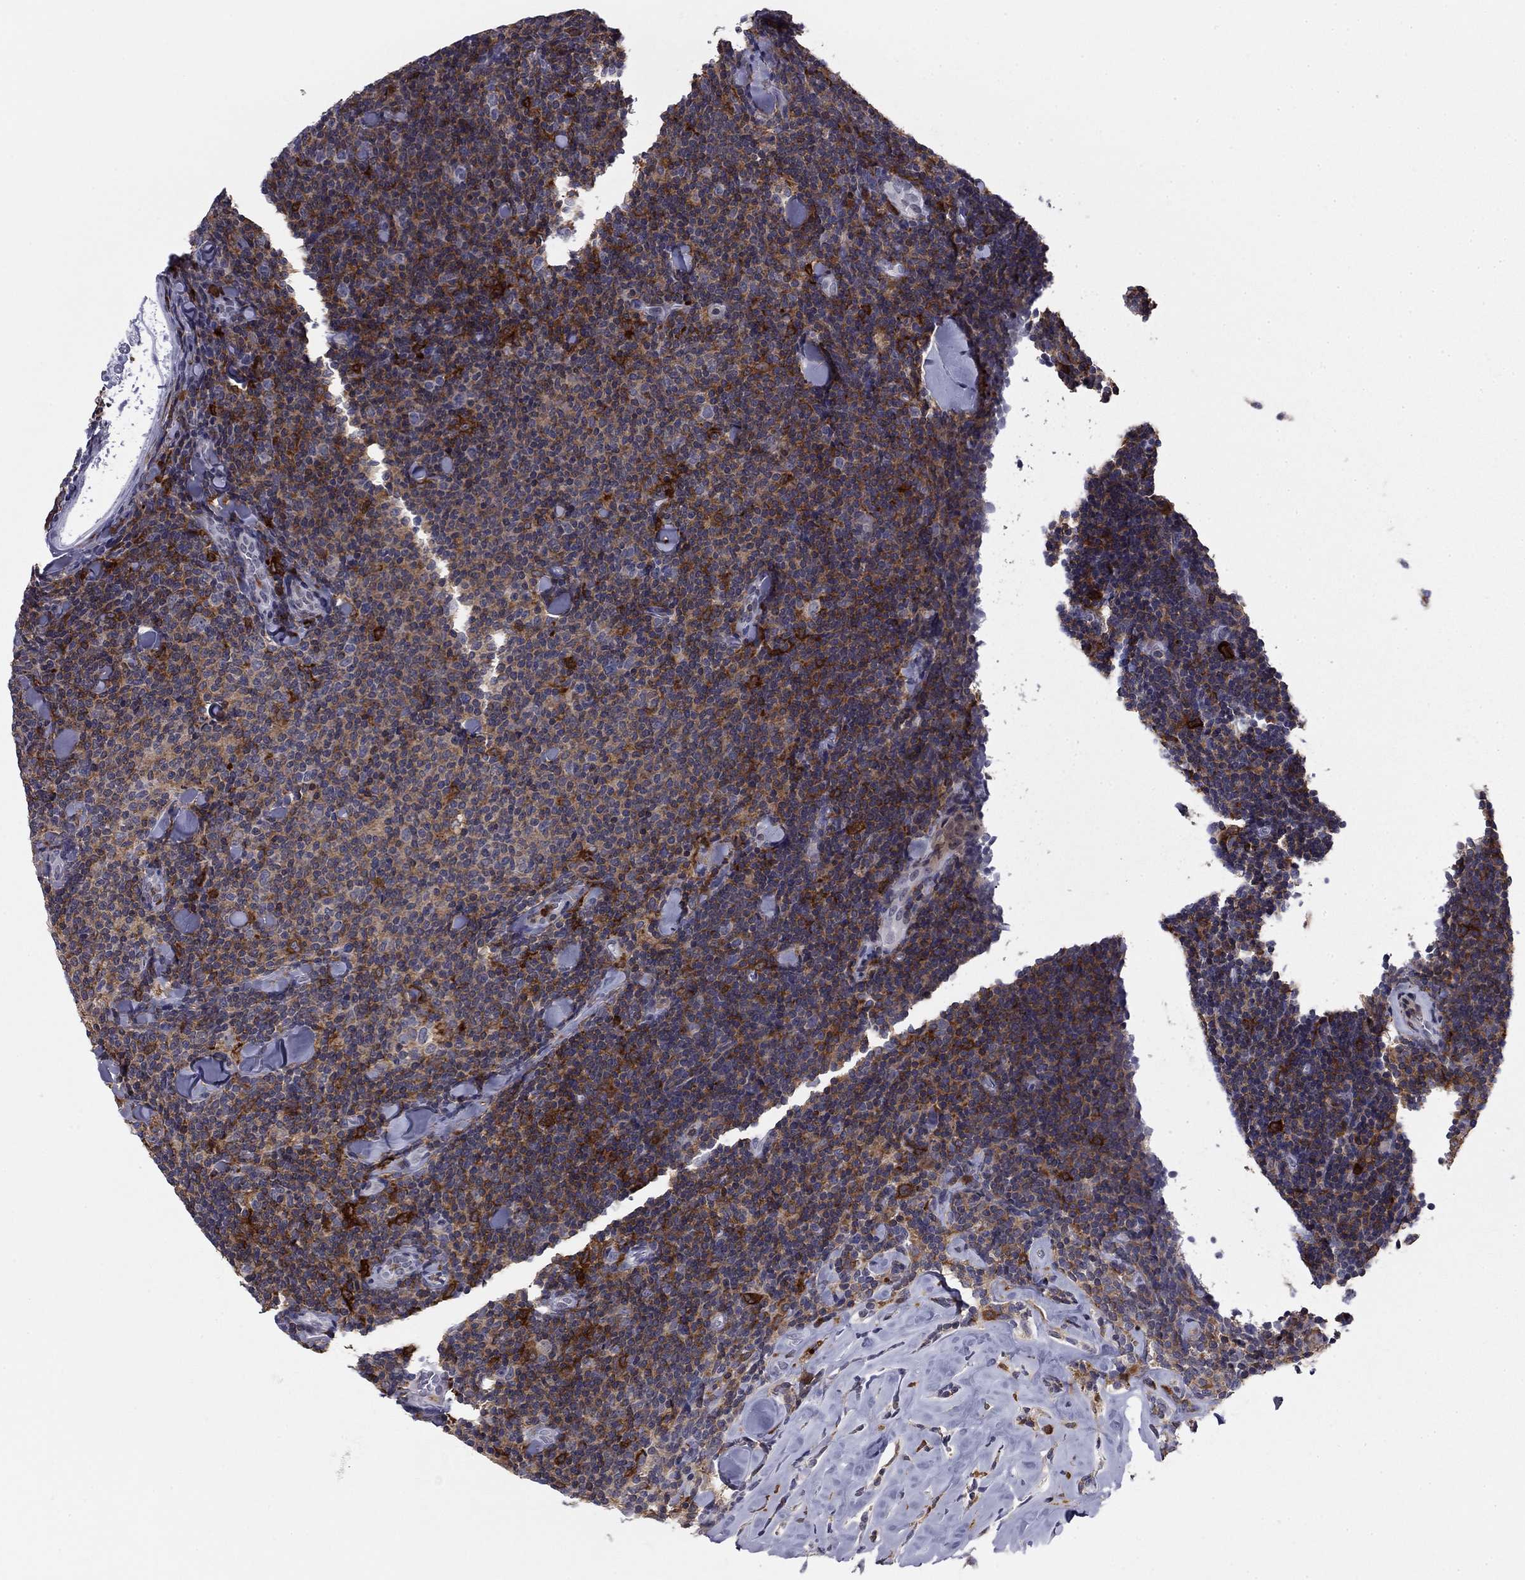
{"staining": {"intensity": "strong", "quantity": "<25%", "location": "cytoplasmic/membranous"}, "tissue": "lymphoma", "cell_type": "Tumor cells", "image_type": "cancer", "snomed": [{"axis": "morphology", "description": "Malignant lymphoma, non-Hodgkin's type, Low grade"}, {"axis": "topography", "description": "Lymph node"}], "caption": "Immunohistochemistry micrograph of neoplastic tissue: low-grade malignant lymphoma, non-Hodgkin's type stained using IHC displays medium levels of strong protein expression localized specifically in the cytoplasmic/membranous of tumor cells, appearing as a cytoplasmic/membranous brown color.", "gene": "PLCB2", "patient": {"sex": "female", "age": 56}}